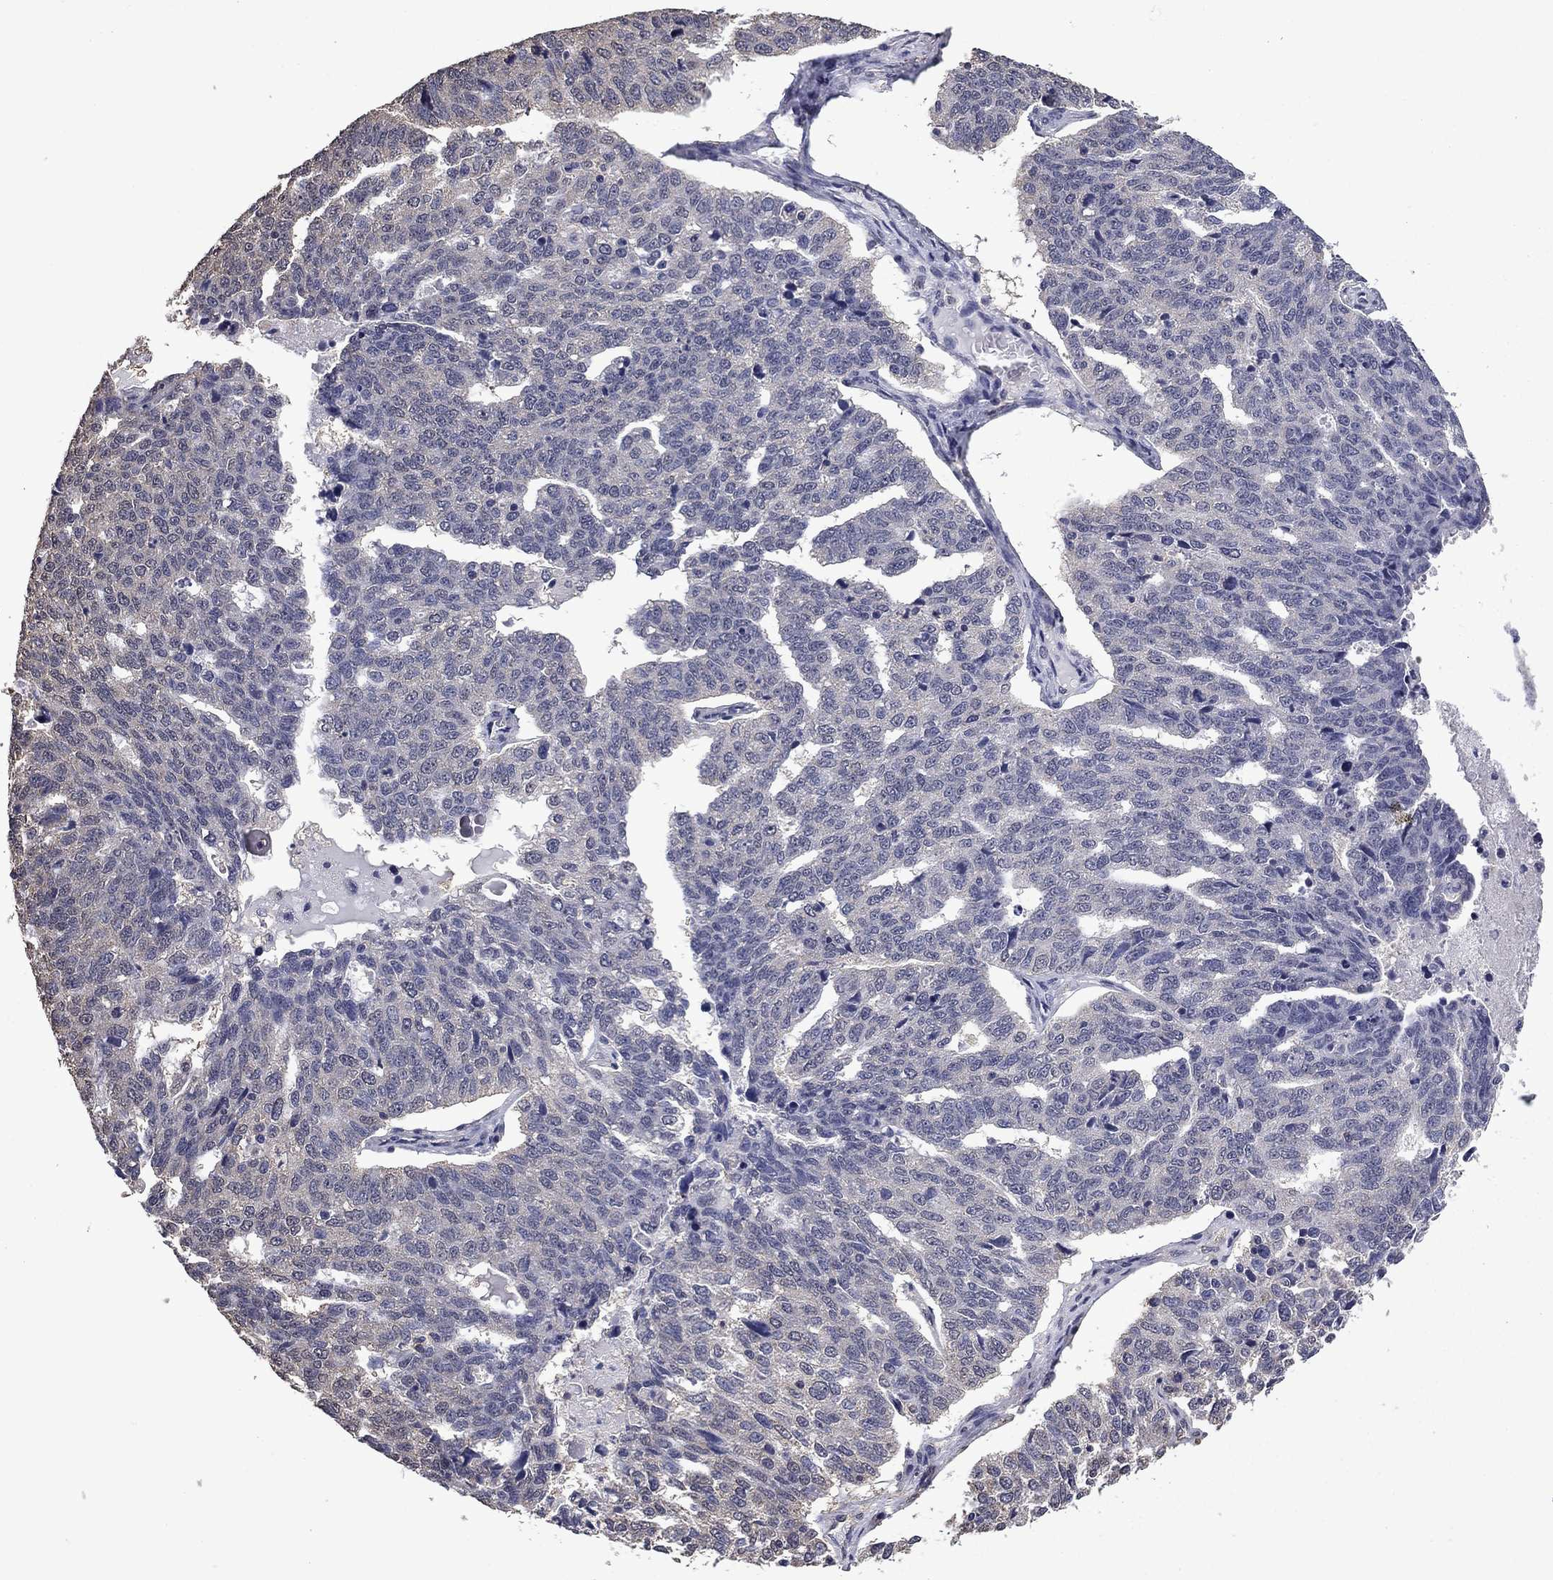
{"staining": {"intensity": "negative", "quantity": "none", "location": "none"}, "tissue": "ovarian cancer", "cell_type": "Tumor cells", "image_type": "cancer", "snomed": [{"axis": "morphology", "description": "Cystadenocarcinoma, serous, NOS"}, {"axis": "topography", "description": "Ovary"}], "caption": "DAB (3,3'-diaminobenzidine) immunohistochemical staining of ovarian cancer (serous cystadenocarcinoma) shows no significant positivity in tumor cells.", "gene": "MFAP3L", "patient": {"sex": "female", "age": 71}}